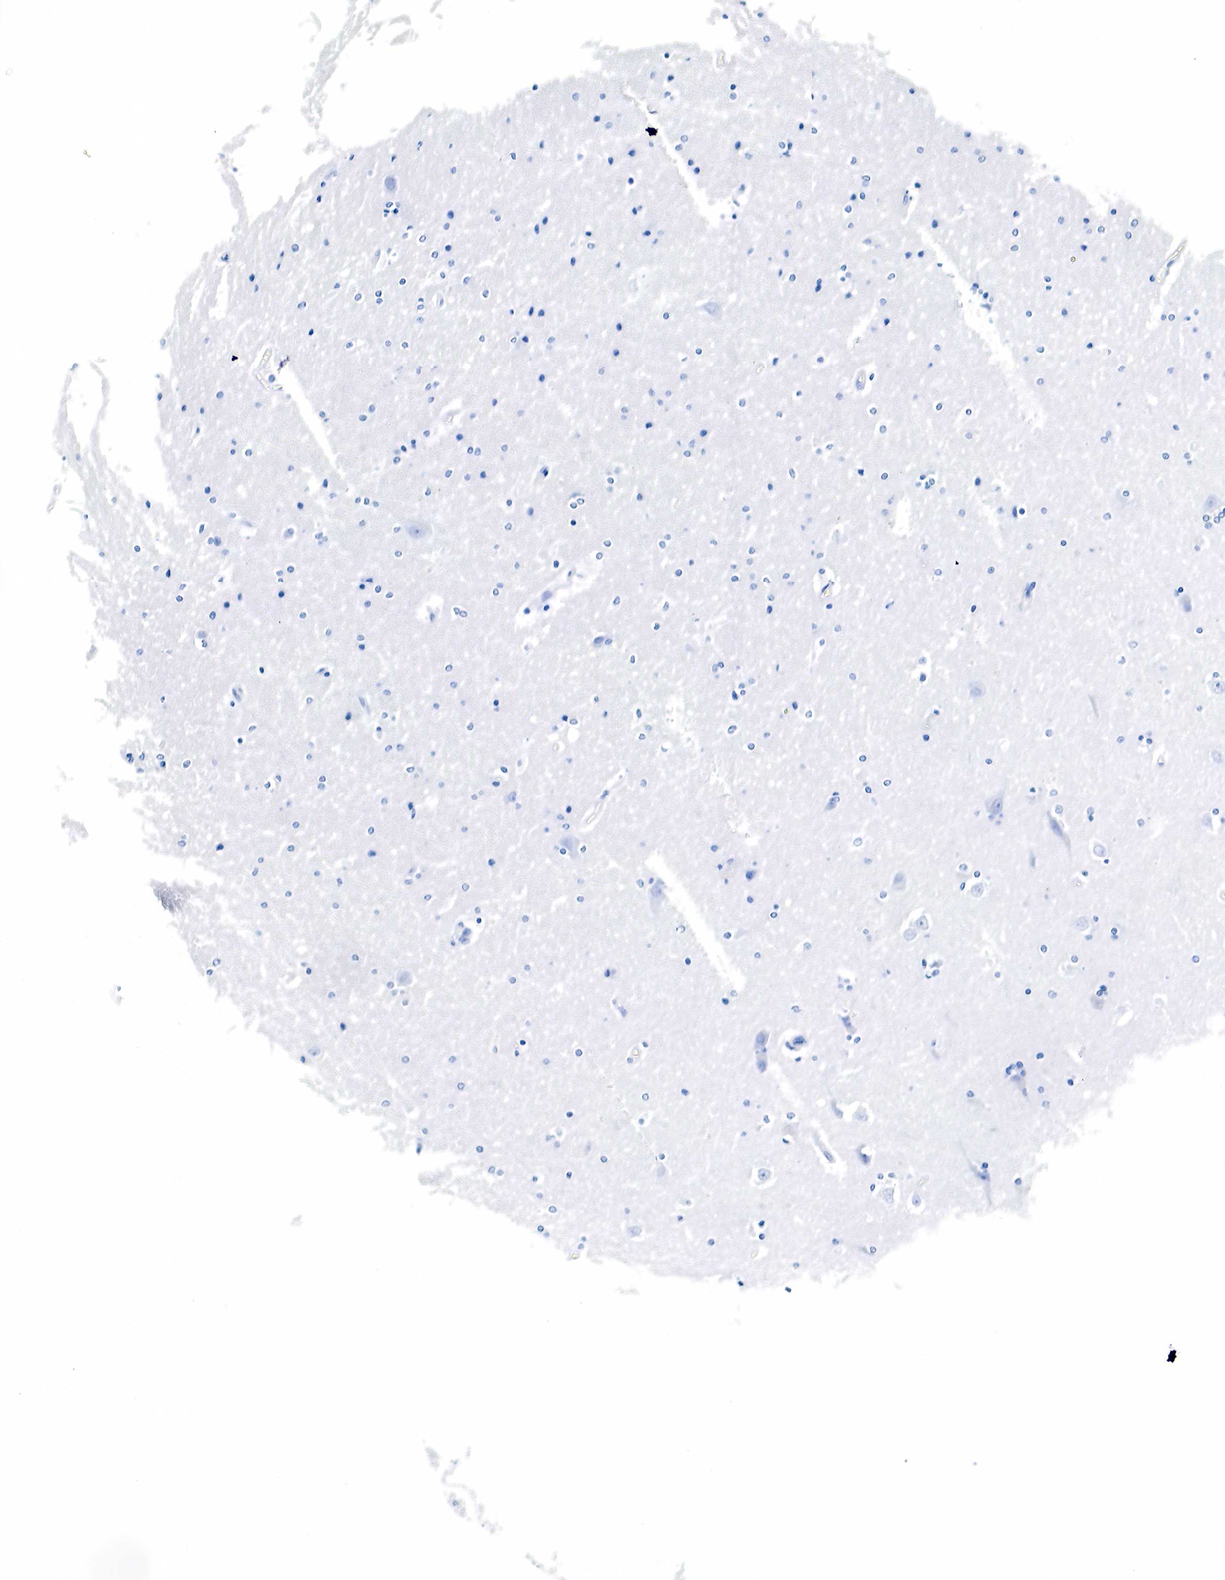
{"staining": {"intensity": "negative", "quantity": "none", "location": "none"}, "tissue": "hippocampus", "cell_type": "Glial cells", "image_type": "normal", "snomed": [{"axis": "morphology", "description": "Normal tissue, NOS"}, {"axis": "topography", "description": "Hippocampus"}], "caption": "This is an IHC micrograph of benign hippocampus. There is no positivity in glial cells.", "gene": "GCG", "patient": {"sex": "female", "age": 19}}